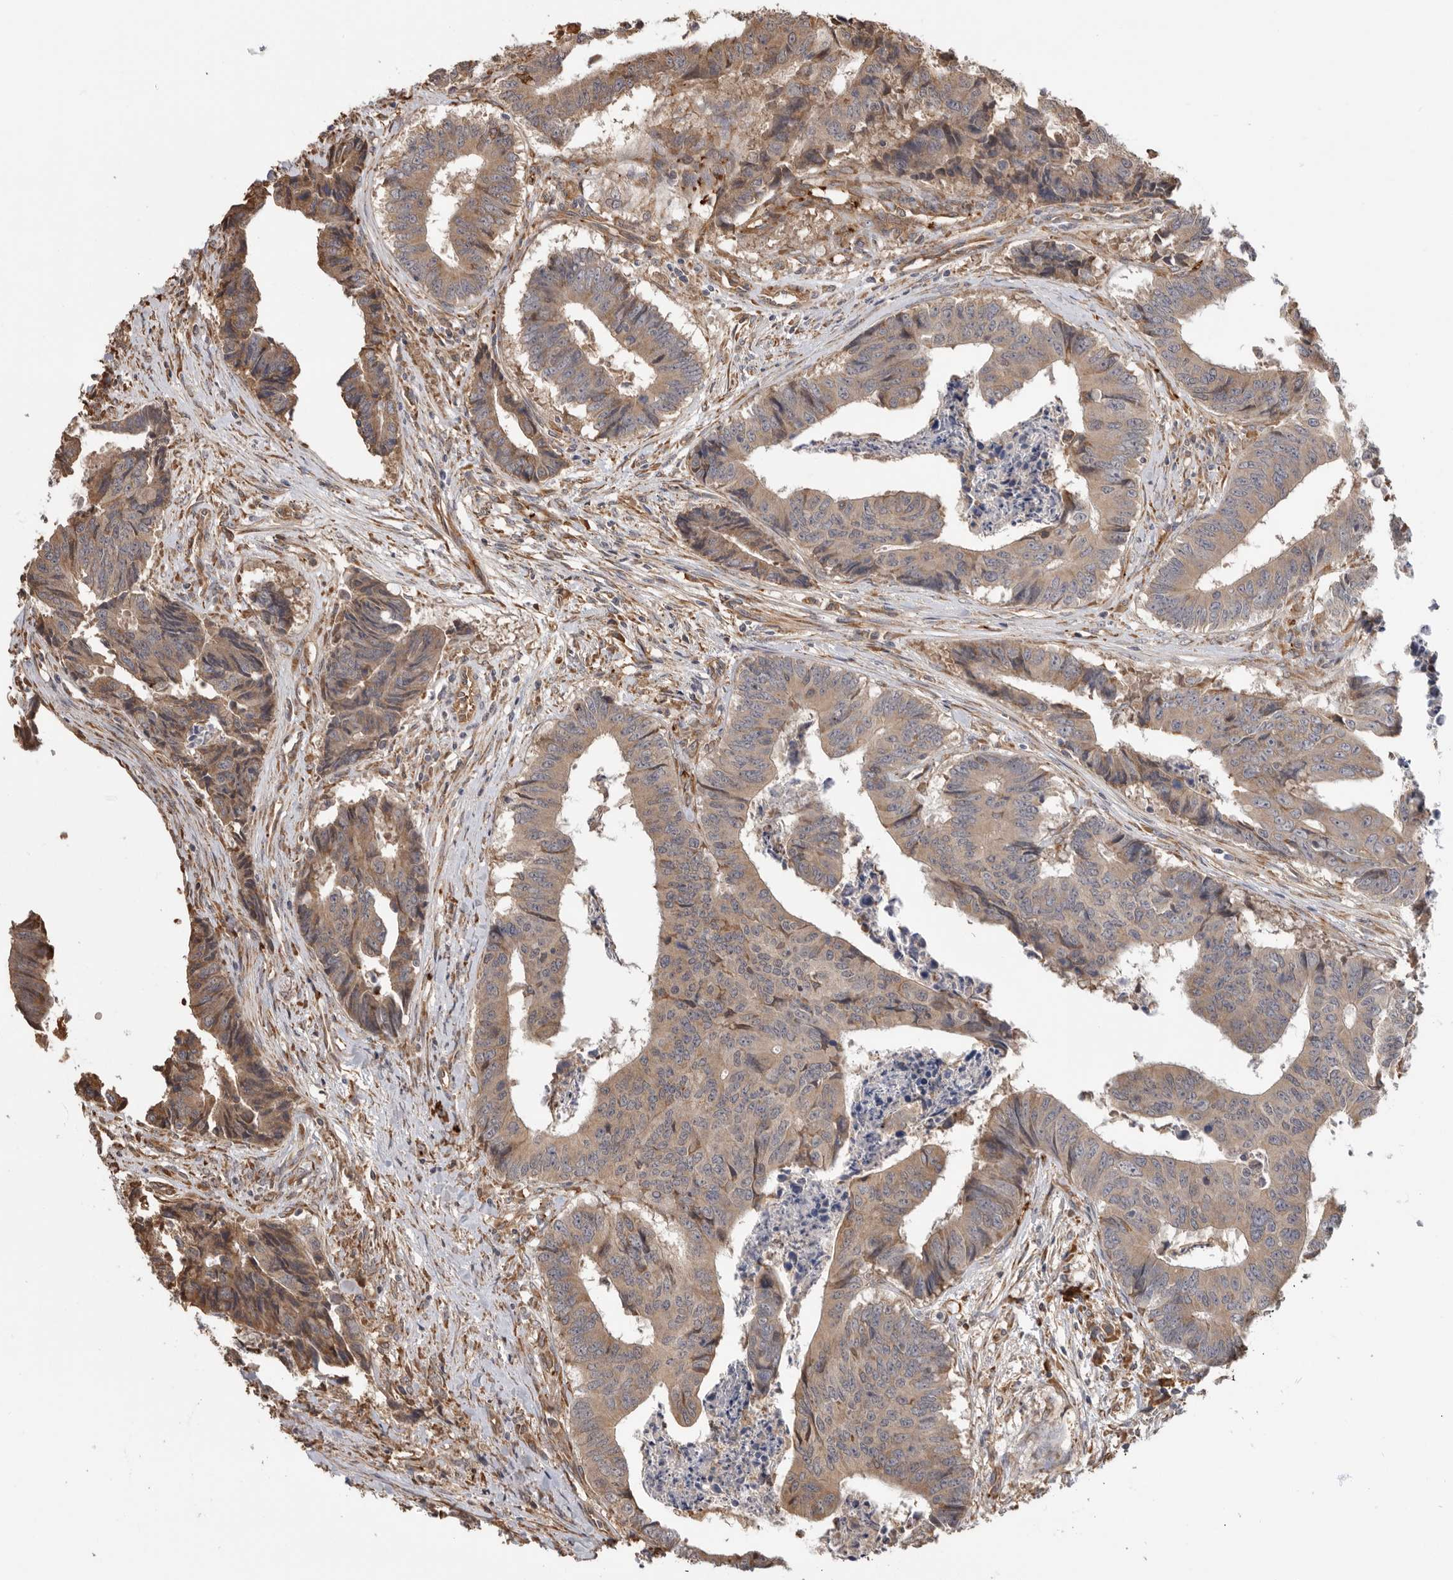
{"staining": {"intensity": "moderate", "quantity": ">75%", "location": "cytoplasmic/membranous"}, "tissue": "colorectal cancer", "cell_type": "Tumor cells", "image_type": "cancer", "snomed": [{"axis": "morphology", "description": "Adenocarcinoma, NOS"}, {"axis": "topography", "description": "Rectum"}], "caption": "A histopathology image showing moderate cytoplasmic/membranous positivity in about >75% of tumor cells in colorectal cancer (adenocarcinoma), as visualized by brown immunohistochemical staining.", "gene": "CDC42BPB", "patient": {"sex": "male", "age": 84}}